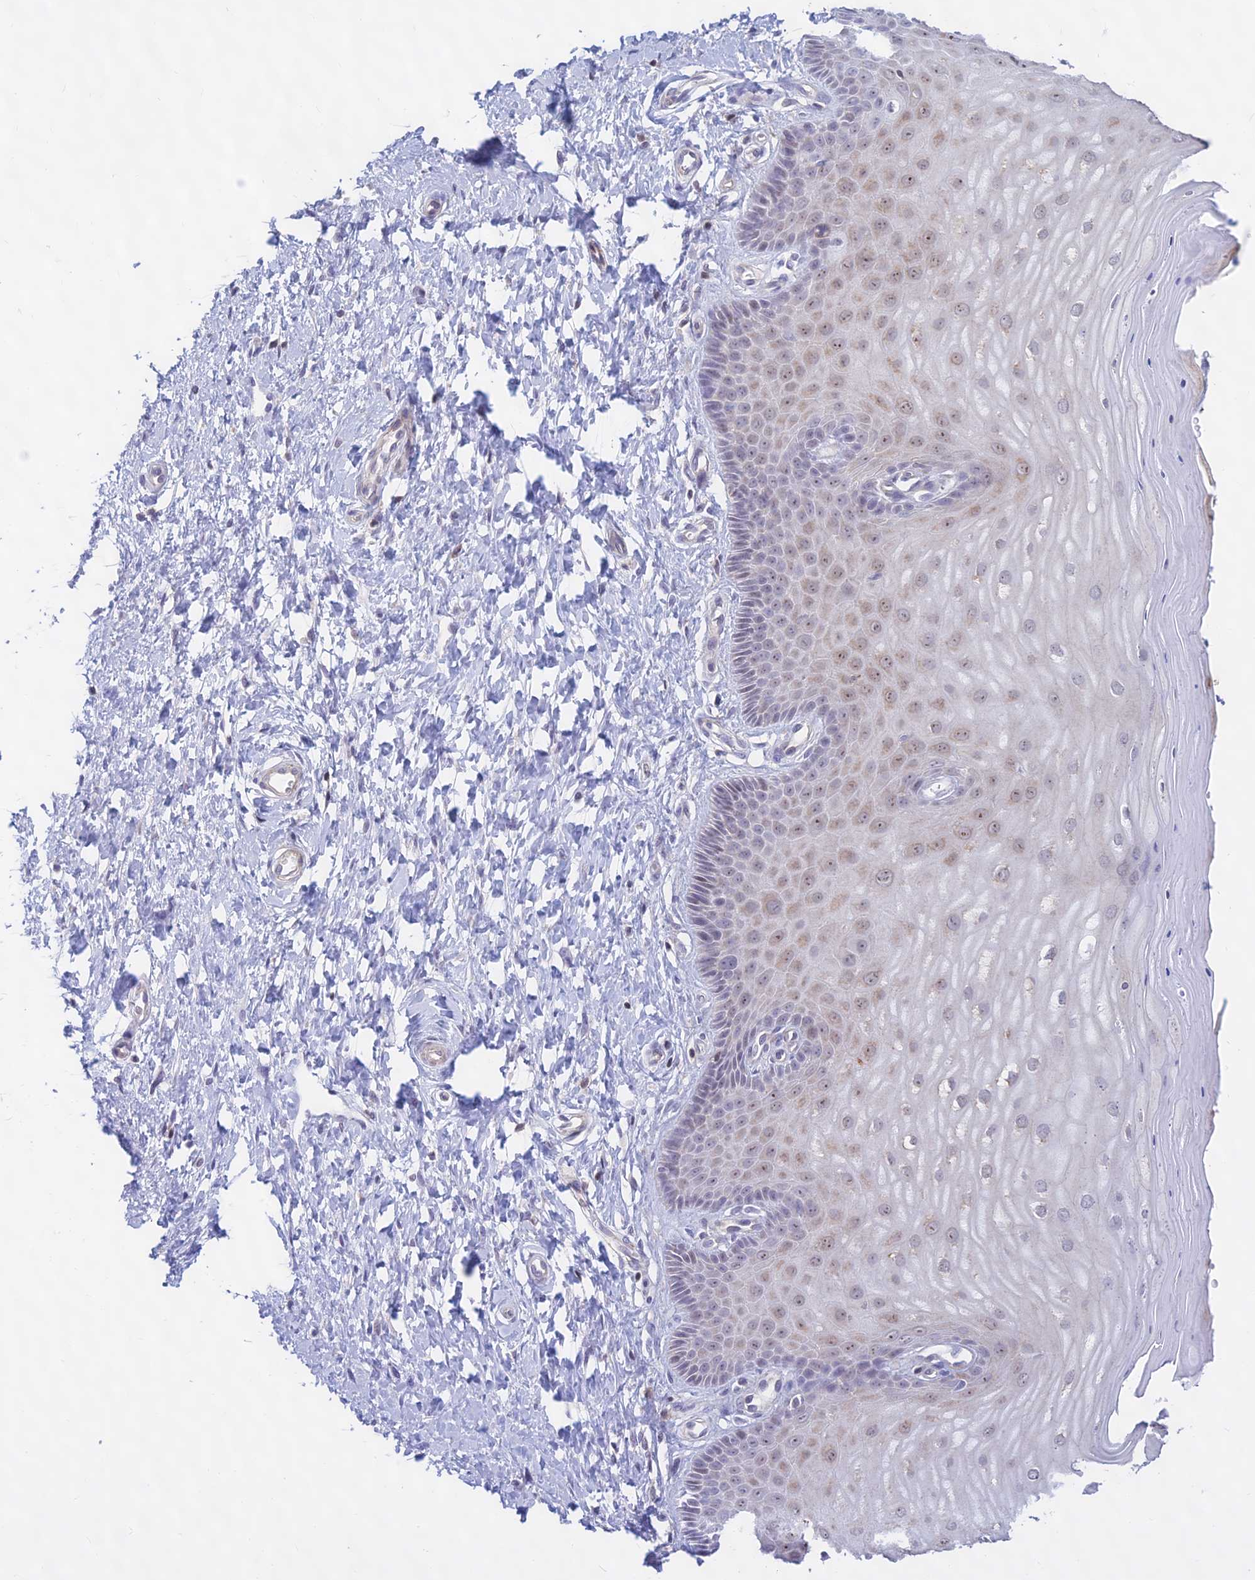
{"staining": {"intensity": "negative", "quantity": "none", "location": "none"}, "tissue": "cervix", "cell_type": "Glandular cells", "image_type": "normal", "snomed": [{"axis": "morphology", "description": "Normal tissue, NOS"}, {"axis": "topography", "description": "Cervix"}], "caption": "Glandular cells show no significant expression in unremarkable cervix. The staining is performed using DAB brown chromogen with nuclei counter-stained in using hematoxylin.", "gene": "KRR1", "patient": {"sex": "female", "age": 55}}